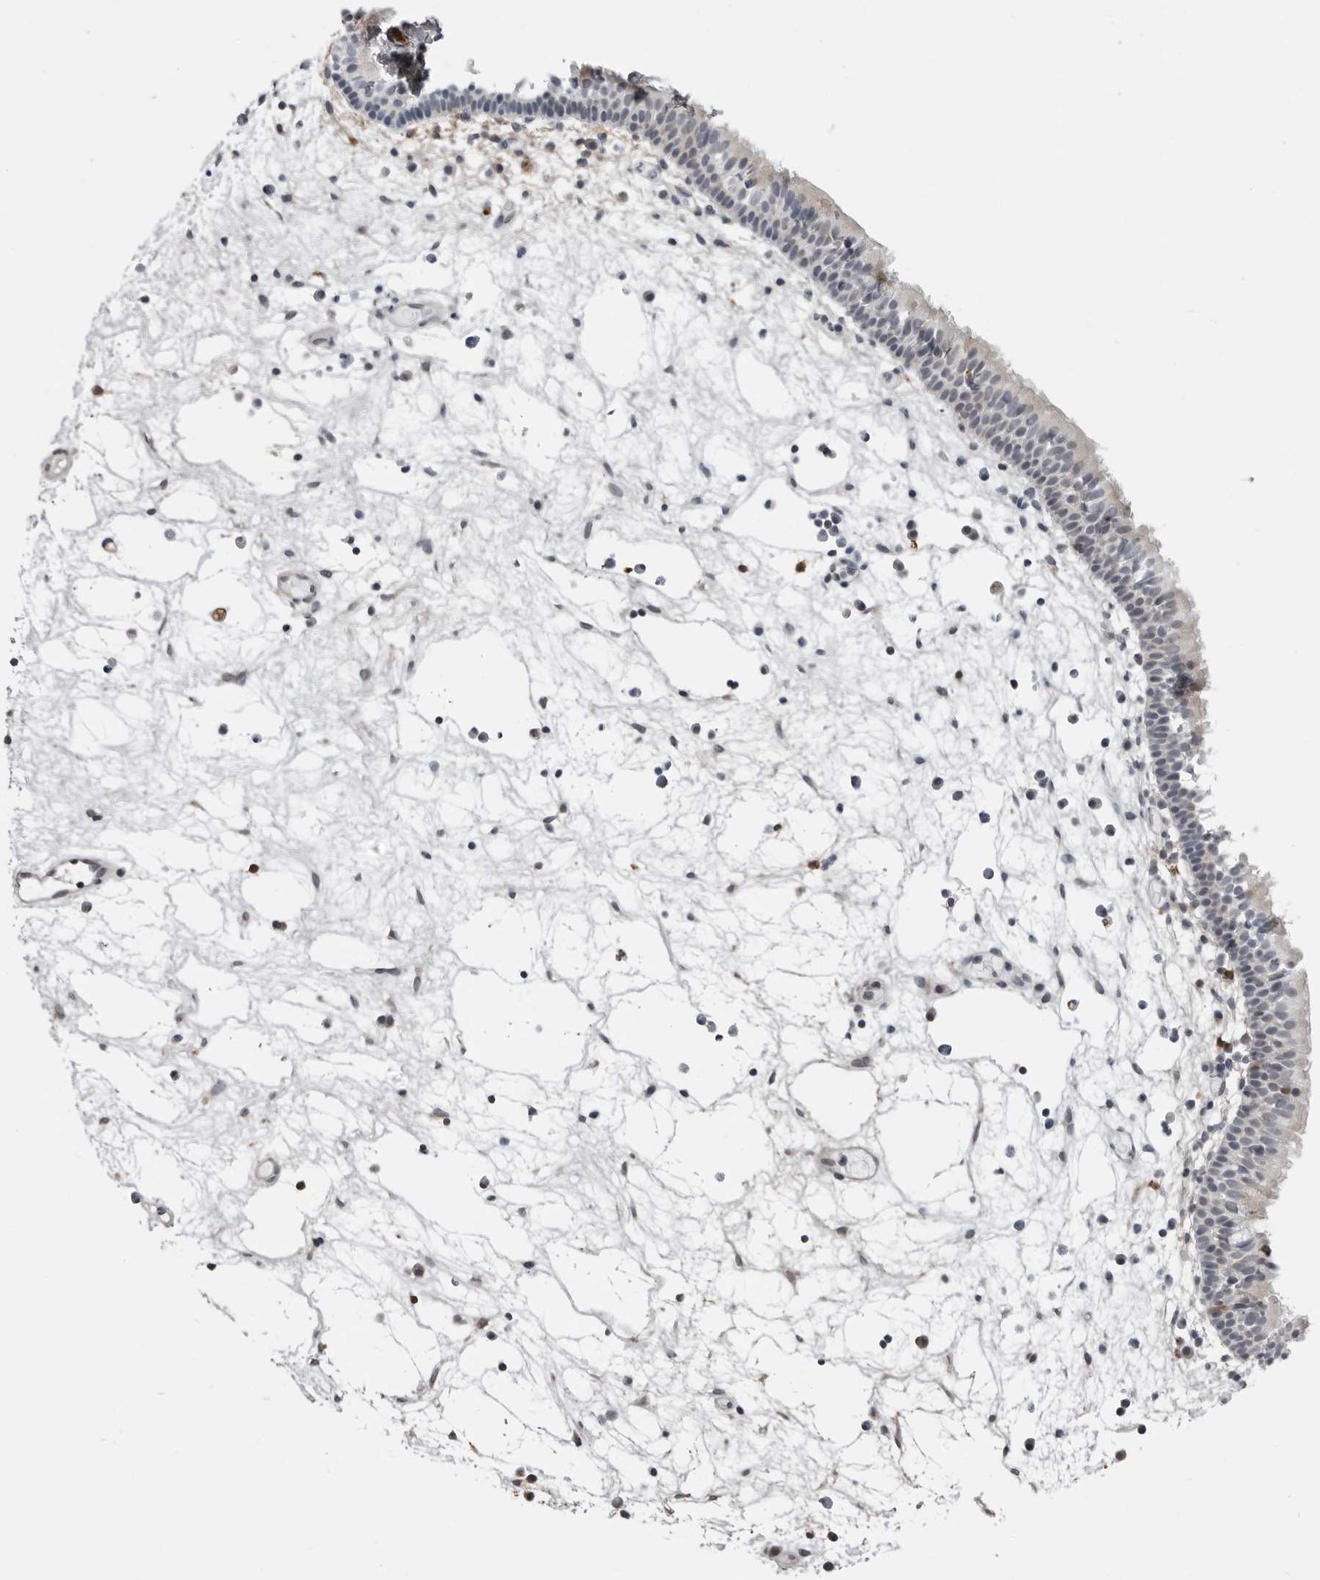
{"staining": {"intensity": "negative", "quantity": "none", "location": "none"}, "tissue": "nasopharynx", "cell_type": "Respiratory epithelial cells", "image_type": "normal", "snomed": [{"axis": "morphology", "description": "Normal tissue, NOS"}, {"axis": "morphology", "description": "Inflammation, NOS"}, {"axis": "morphology", "description": "Malignant melanoma, Metastatic site"}, {"axis": "topography", "description": "Nasopharynx"}], "caption": "High magnification brightfield microscopy of unremarkable nasopharynx stained with DAB (brown) and counterstained with hematoxylin (blue): respiratory epithelial cells show no significant staining.", "gene": "CXCR5", "patient": {"sex": "male", "age": 70}}